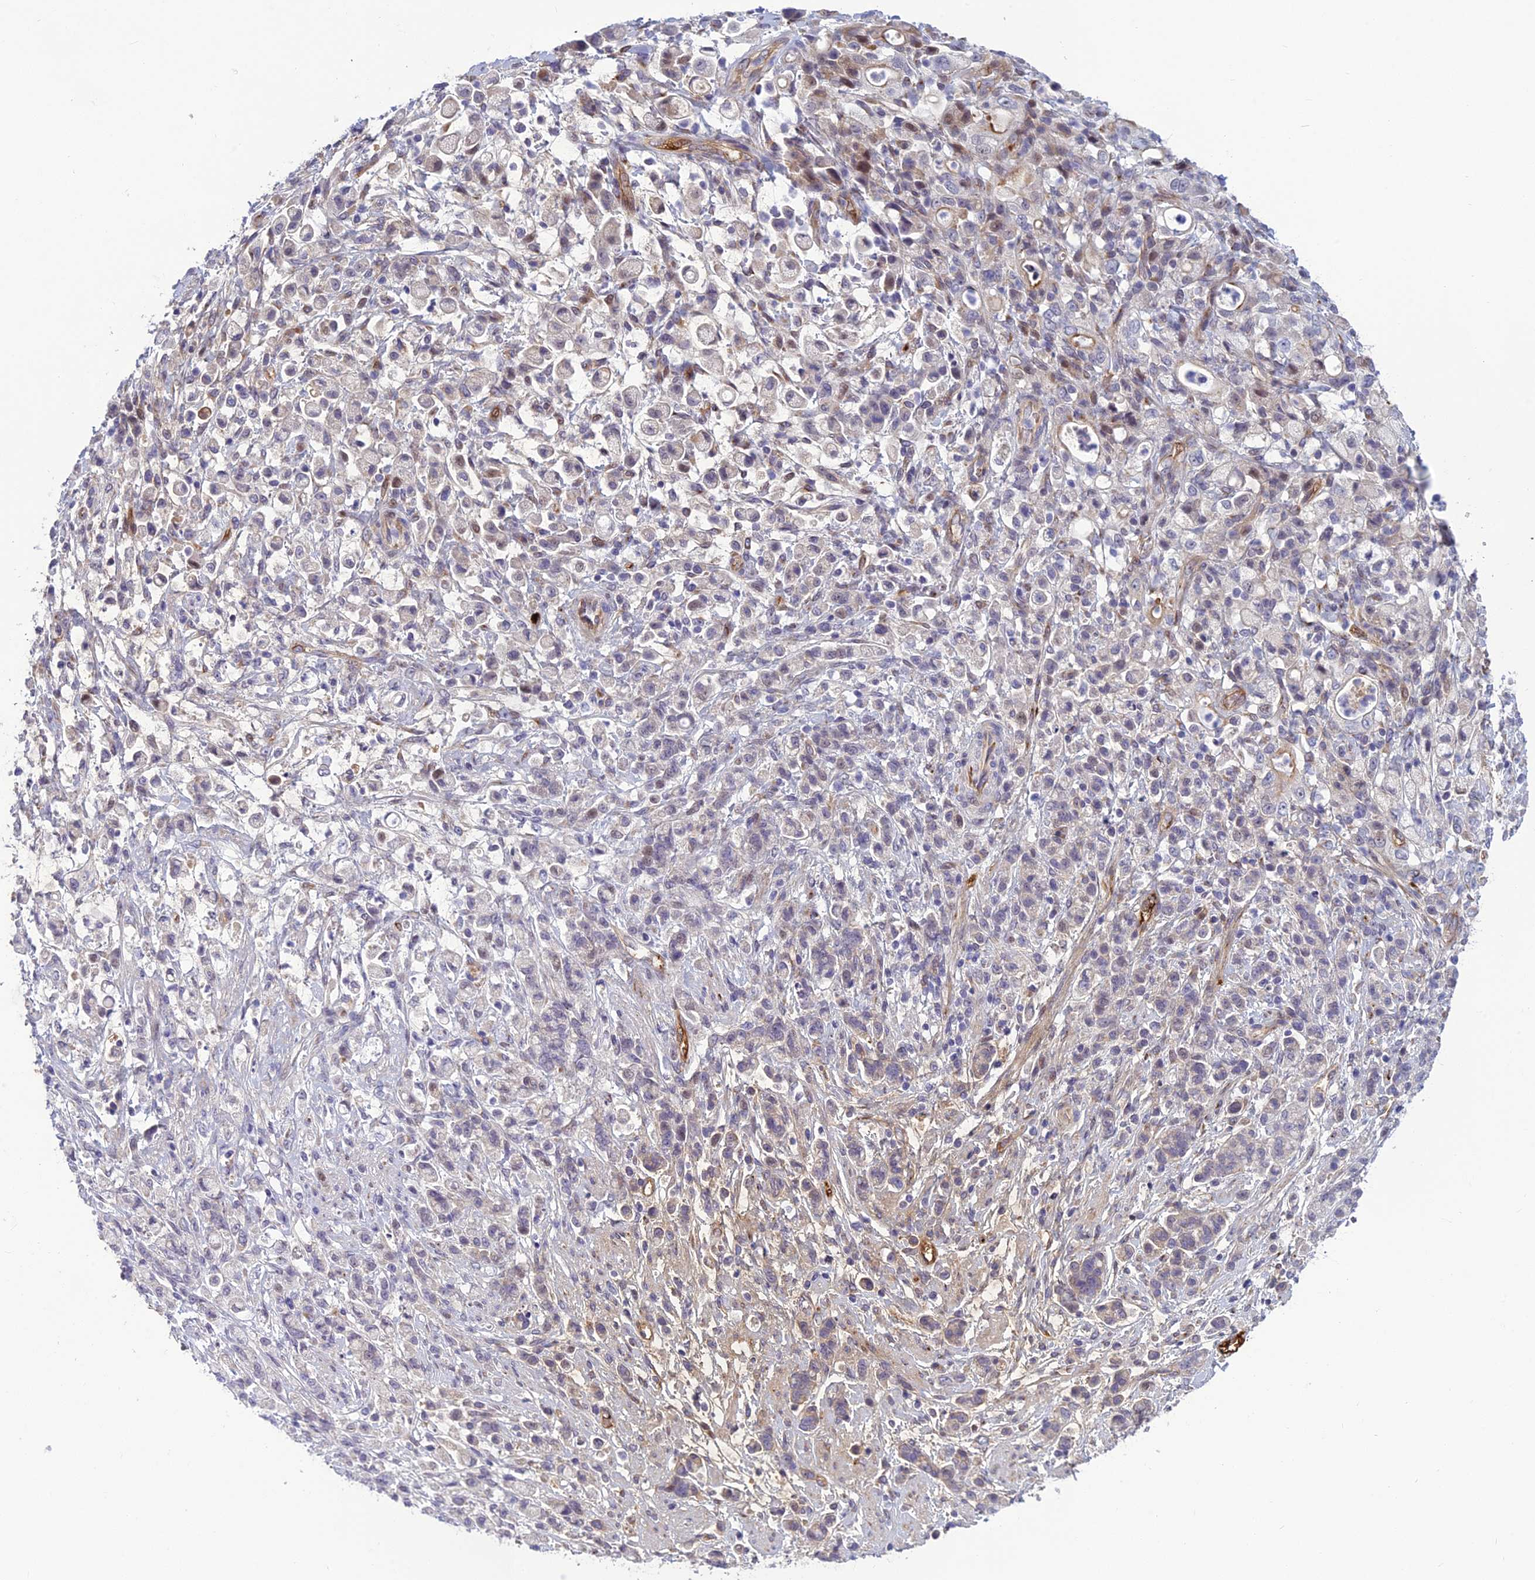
{"staining": {"intensity": "negative", "quantity": "none", "location": "none"}, "tissue": "stomach cancer", "cell_type": "Tumor cells", "image_type": "cancer", "snomed": [{"axis": "morphology", "description": "Adenocarcinoma, NOS"}, {"axis": "topography", "description": "Stomach"}], "caption": "Immunohistochemistry histopathology image of stomach cancer stained for a protein (brown), which demonstrates no staining in tumor cells.", "gene": "CLEC11A", "patient": {"sex": "female", "age": 60}}